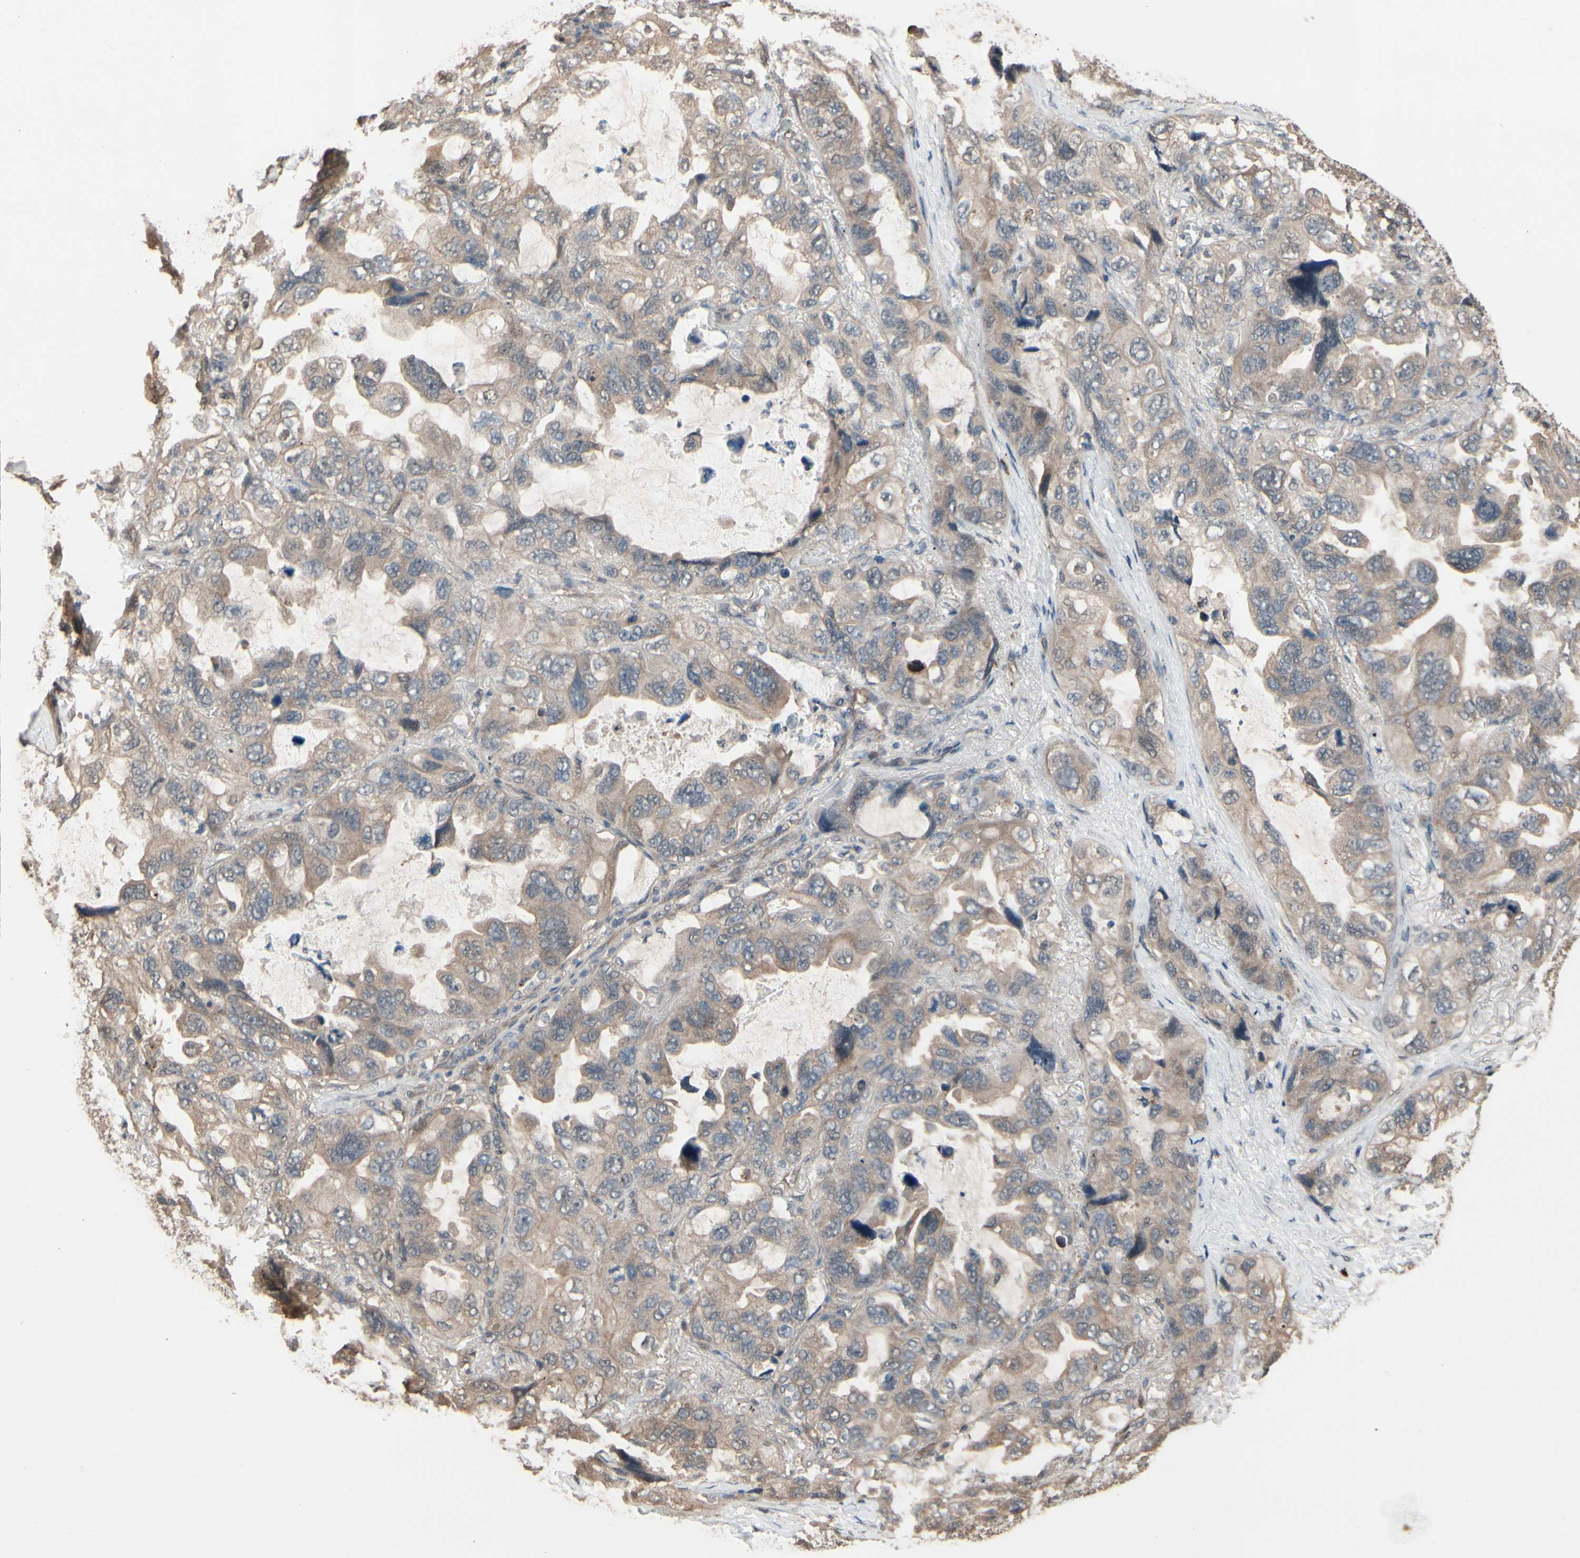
{"staining": {"intensity": "weak", "quantity": ">75%", "location": "cytoplasmic/membranous"}, "tissue": "lung cancer", "cell_type": "Tumor cells", "image_type": "cancer", "snomed": [{"axis": "morphology", "description": "Squamous cell carcinoma, NOS"}, {"axis": "topography", "description": "Lung"}], "caption": "DAB (3,3'-diaminobenzidine) immunohistochemical staining of human lung cancer (squamous cell carcinoma) demonstrates weak cytoplasmic/membranous protein positivity in about >75% of tumor cells.", "gene": "PNPLA7", "patient": {"sex": "female", "age": 73}}